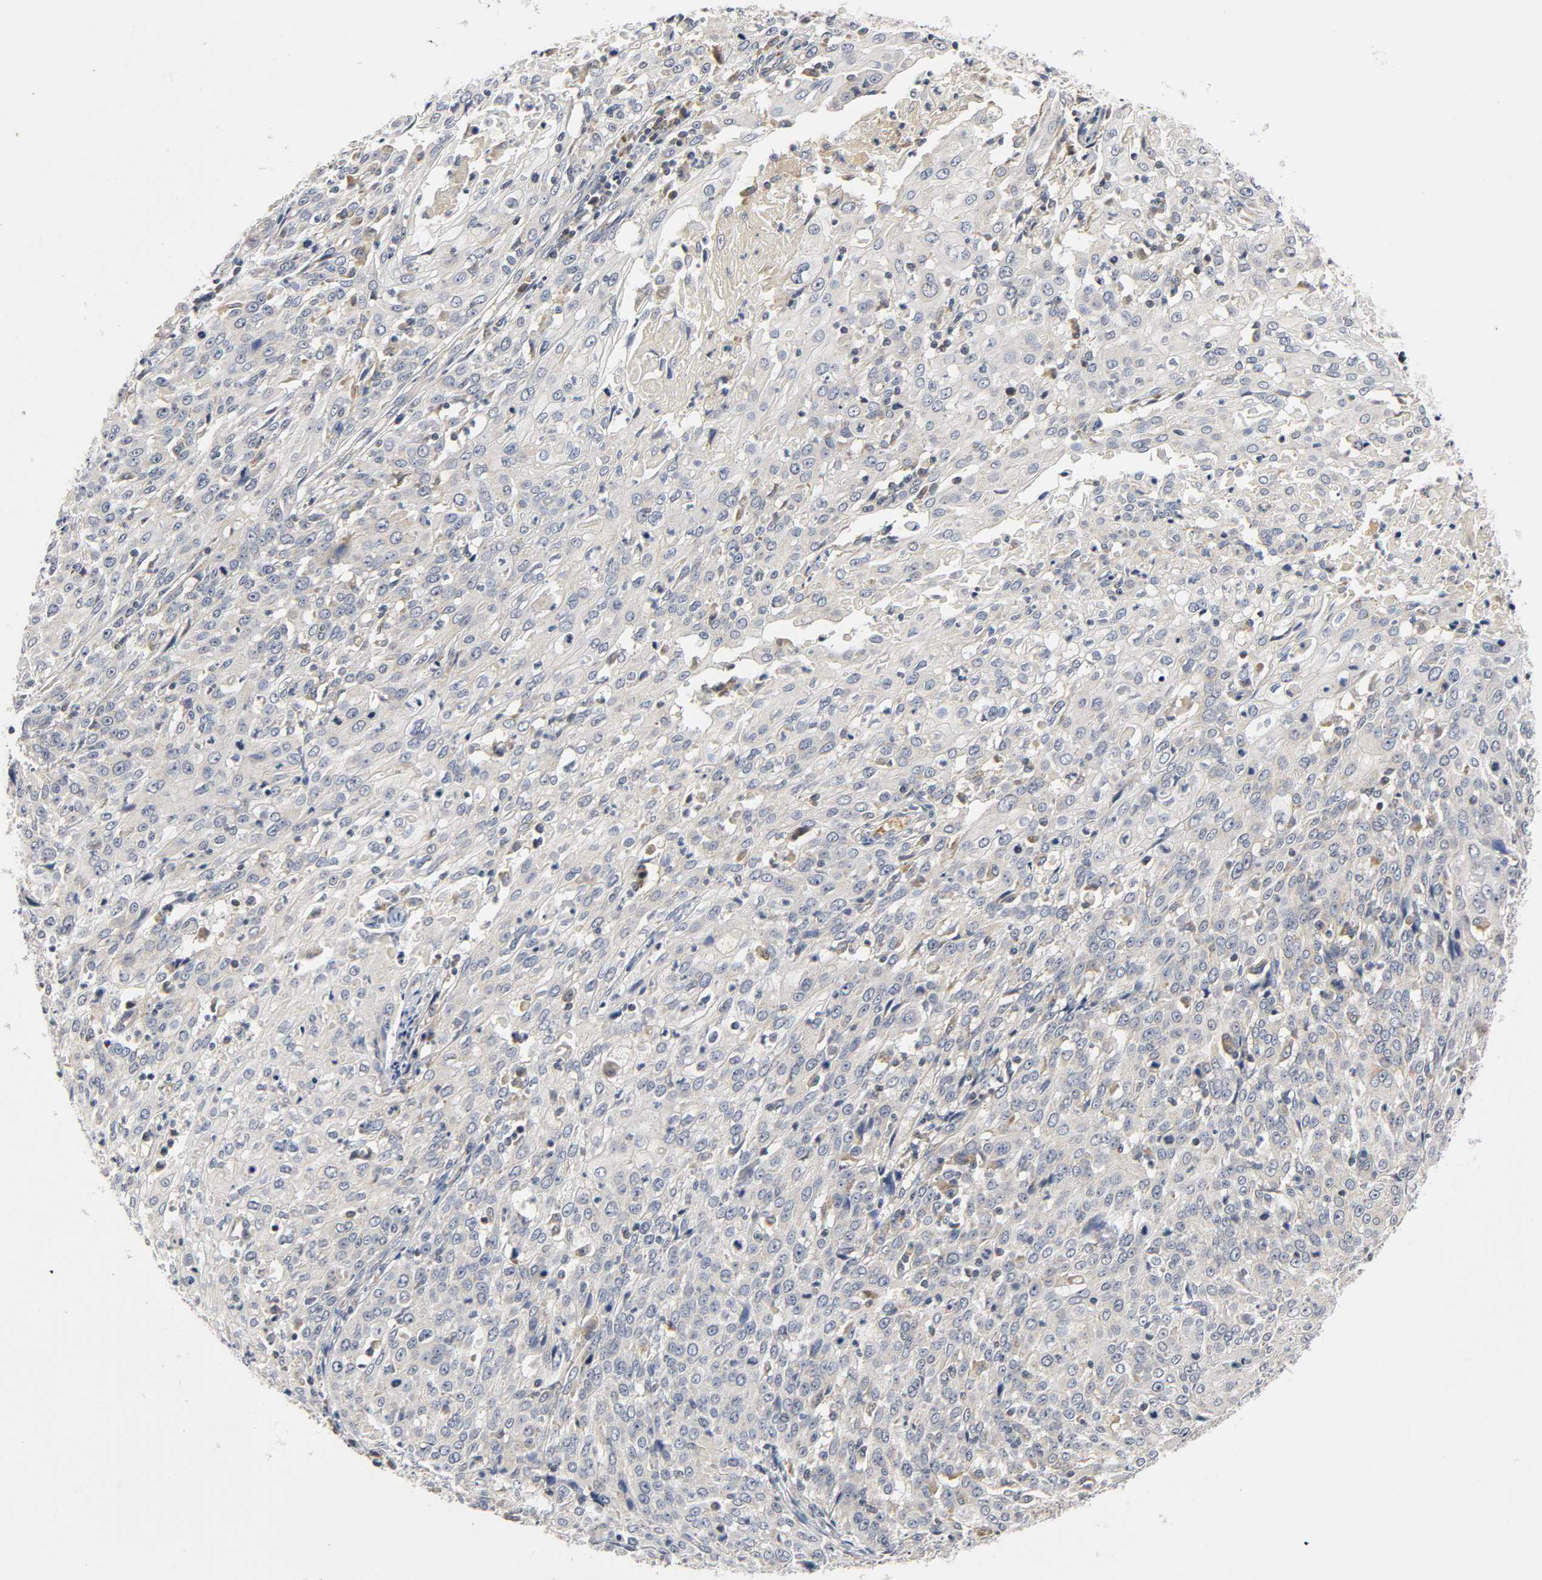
{"staining": {"intensity": "weak", "quantity": "<25%", "location": "cytoplasmic/membranous"}, "tissue": "cervical cancer", "cell_type": "Tumor cells", "image_type": "cancer", "snomed": [{"axis": "morphology", "description": "Squamous cell carcinoma, NOS"}, {"axis": "topography", "description": "Cervix"}], "caption": "Squamous cell carcinoma (cervical) was stained to show a protein in brown. There is no significant expression in tumor cells.", "gene": "NRP1", "patient": {"sex": "female", "age": 39}}